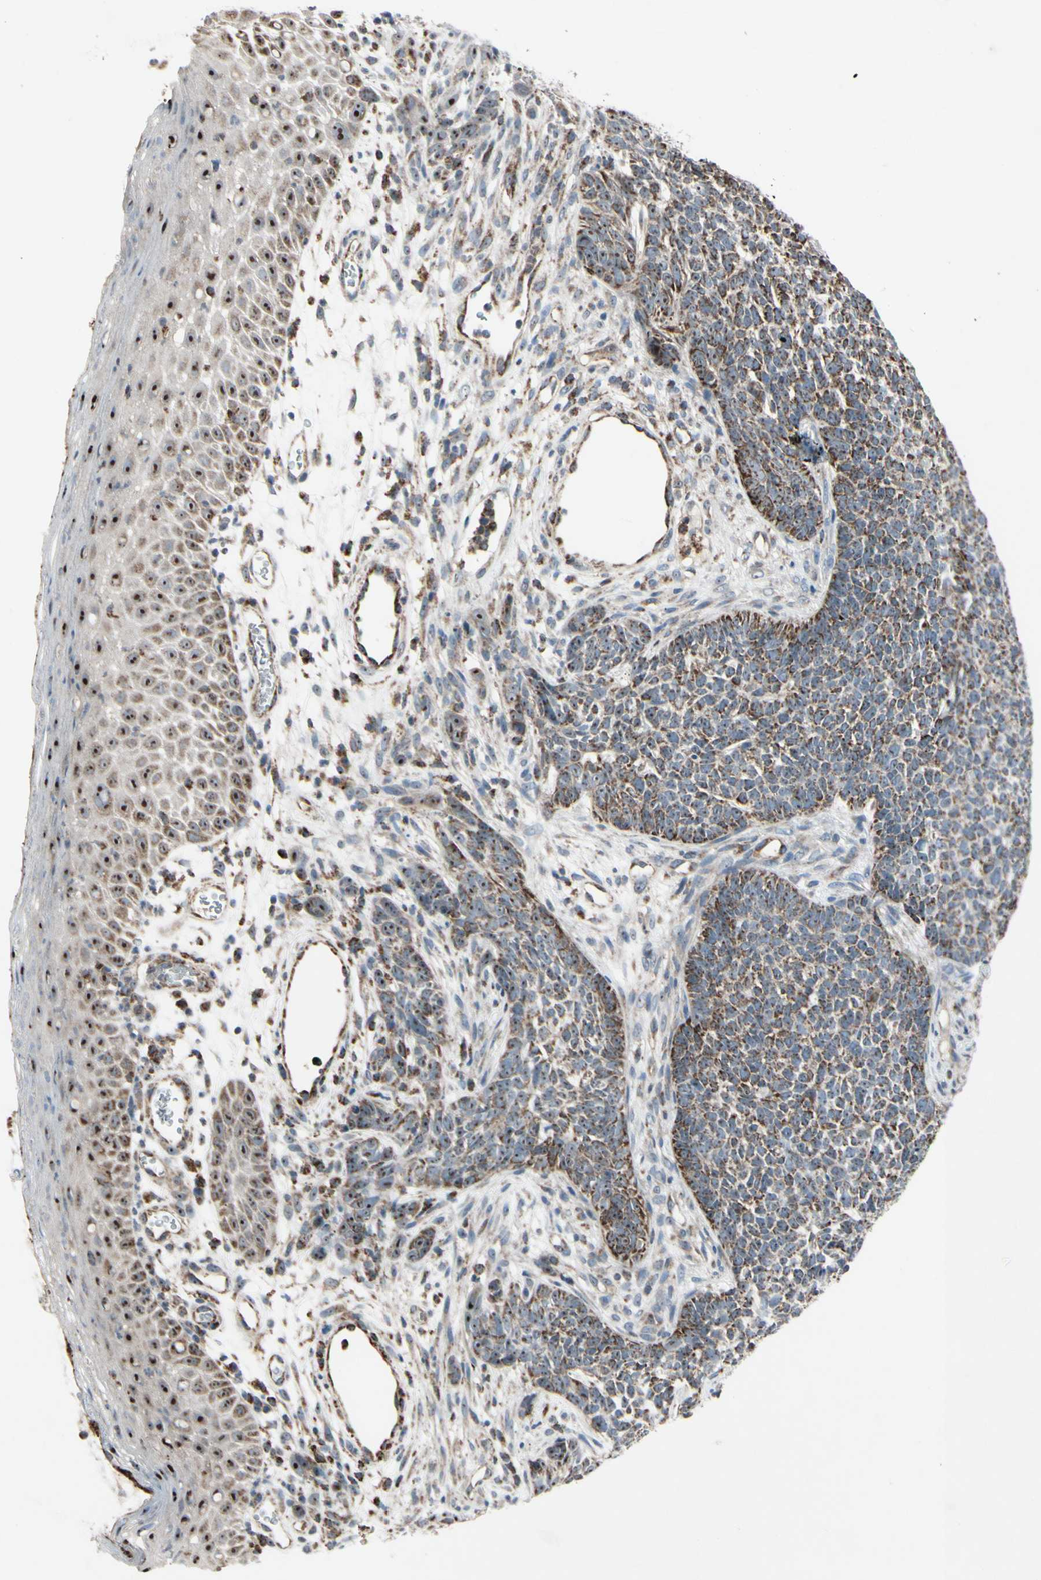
{"staining": {"intensity": "moderate", "quantity": ">75%", "location": "cytoplasmic/membranous"}, "tissue": "skin cancer", "cell_type": "Tumor cells", "image_type": "cancer", "snomed": [{"axis": "morphology", "description": "Basal cell carcinoma"}, {"axis": "topography", "description": "Skin"}], "caption": "Immunohistochemistry (IHC) of skin cancer (basal cell carcinoma) demonstrates medium levels of moderate cytoplasmic/membranous expression in about >75% of tumor cells.", "gene": "CPT1A", "patient": {"sex": "female", "age": 84}}